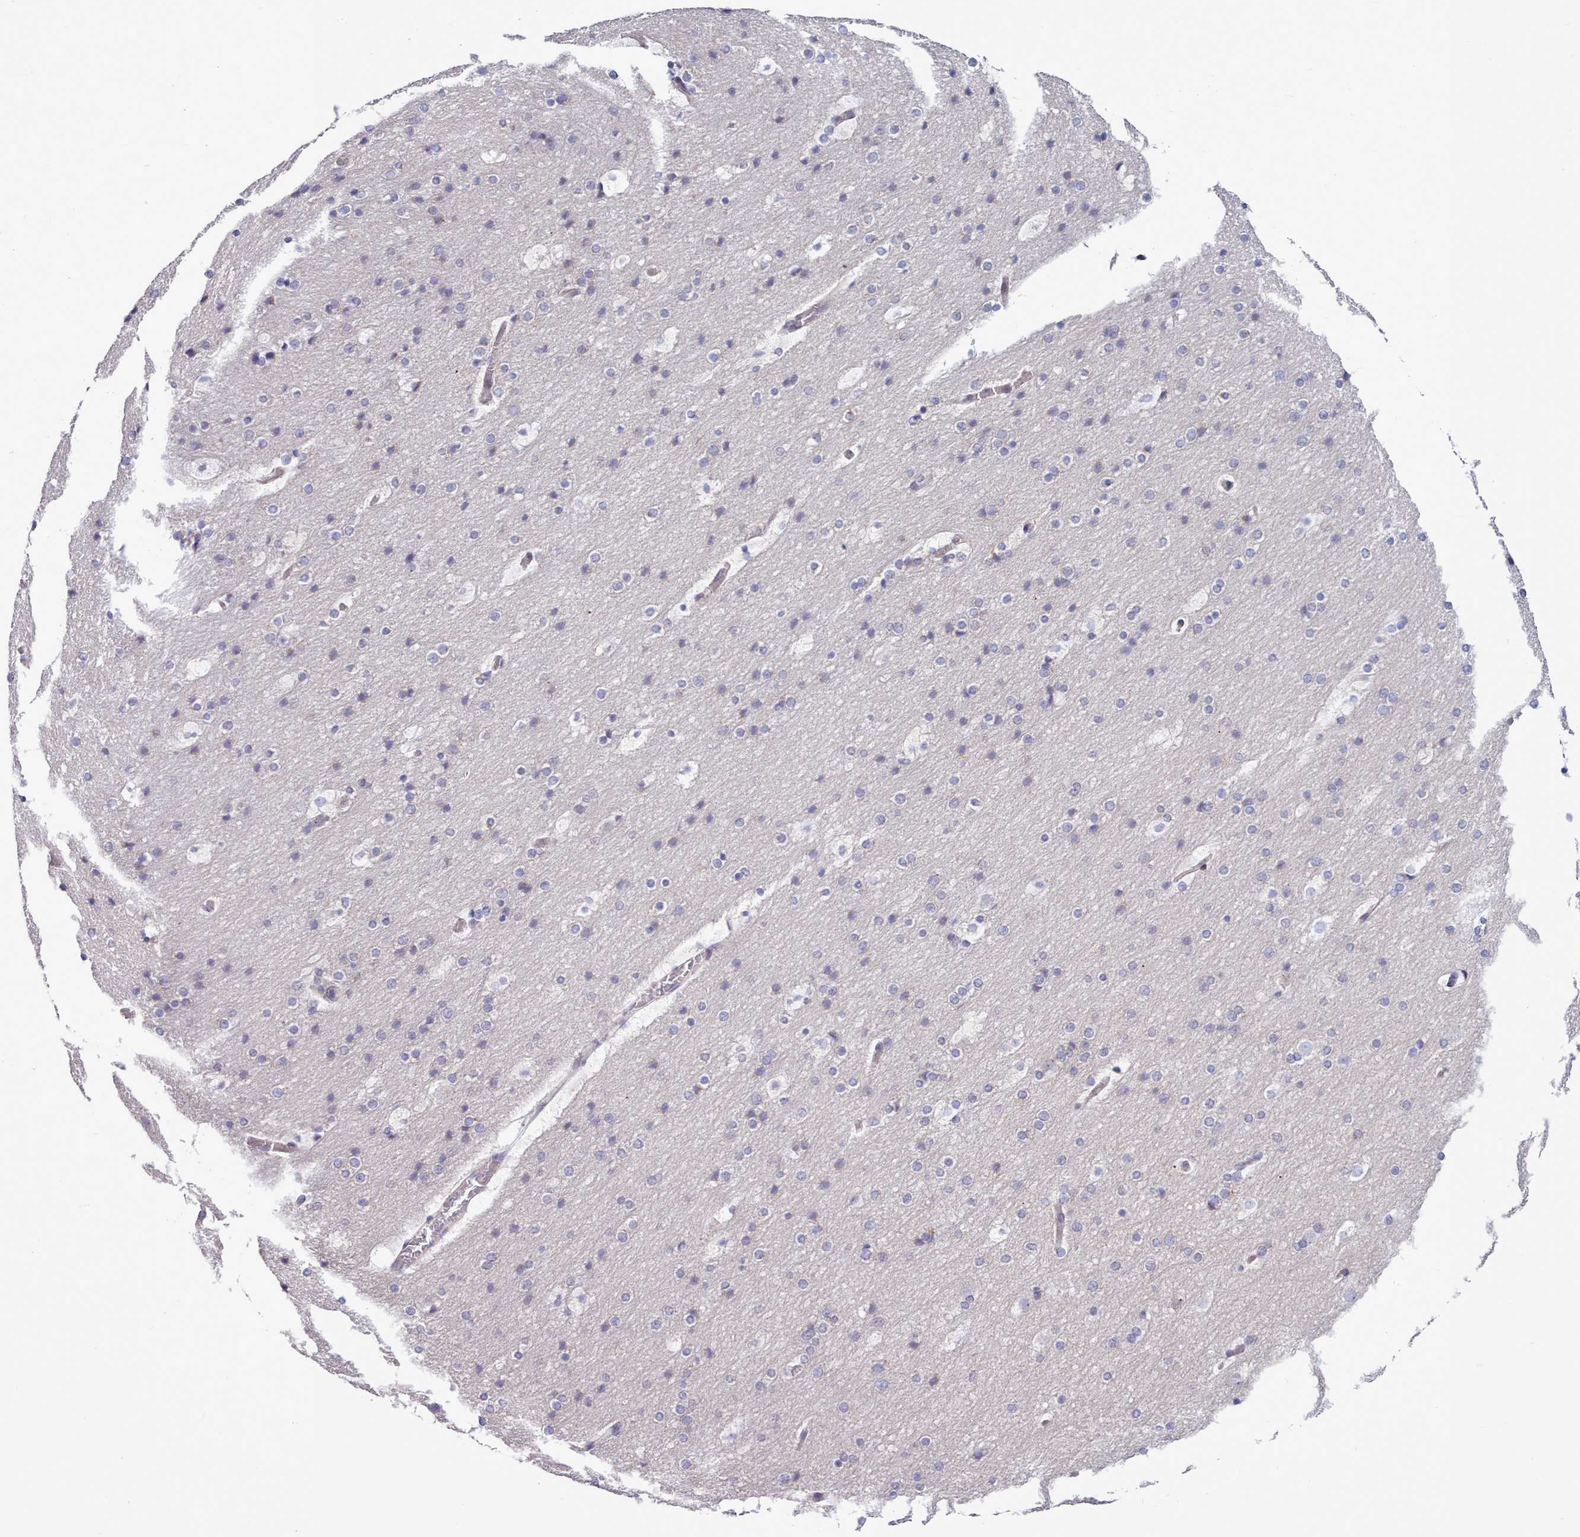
{"staining": {"intensity": "weak", "quantity": "25%-75%", "location": "cytoplasmic/membranous"}, "tissue": "cerebral cortex", "cell_type": "Endothelial cells", "image_type": "normal", "snomed": [{"axis": "morphology", "description": "Normal tissue, NOS"}, {"axis": "topography", "description": "Cerebral cortex"}], "caption": "This image shows immunohistochemistry staining of unremarkable human cerebral cortex, with low weak cytoplasmic/membranous expression in approximately 25%-75% of endothelial cells.", "gene": "MRPL21", "patient": {"sex": "male", "age": 57}}